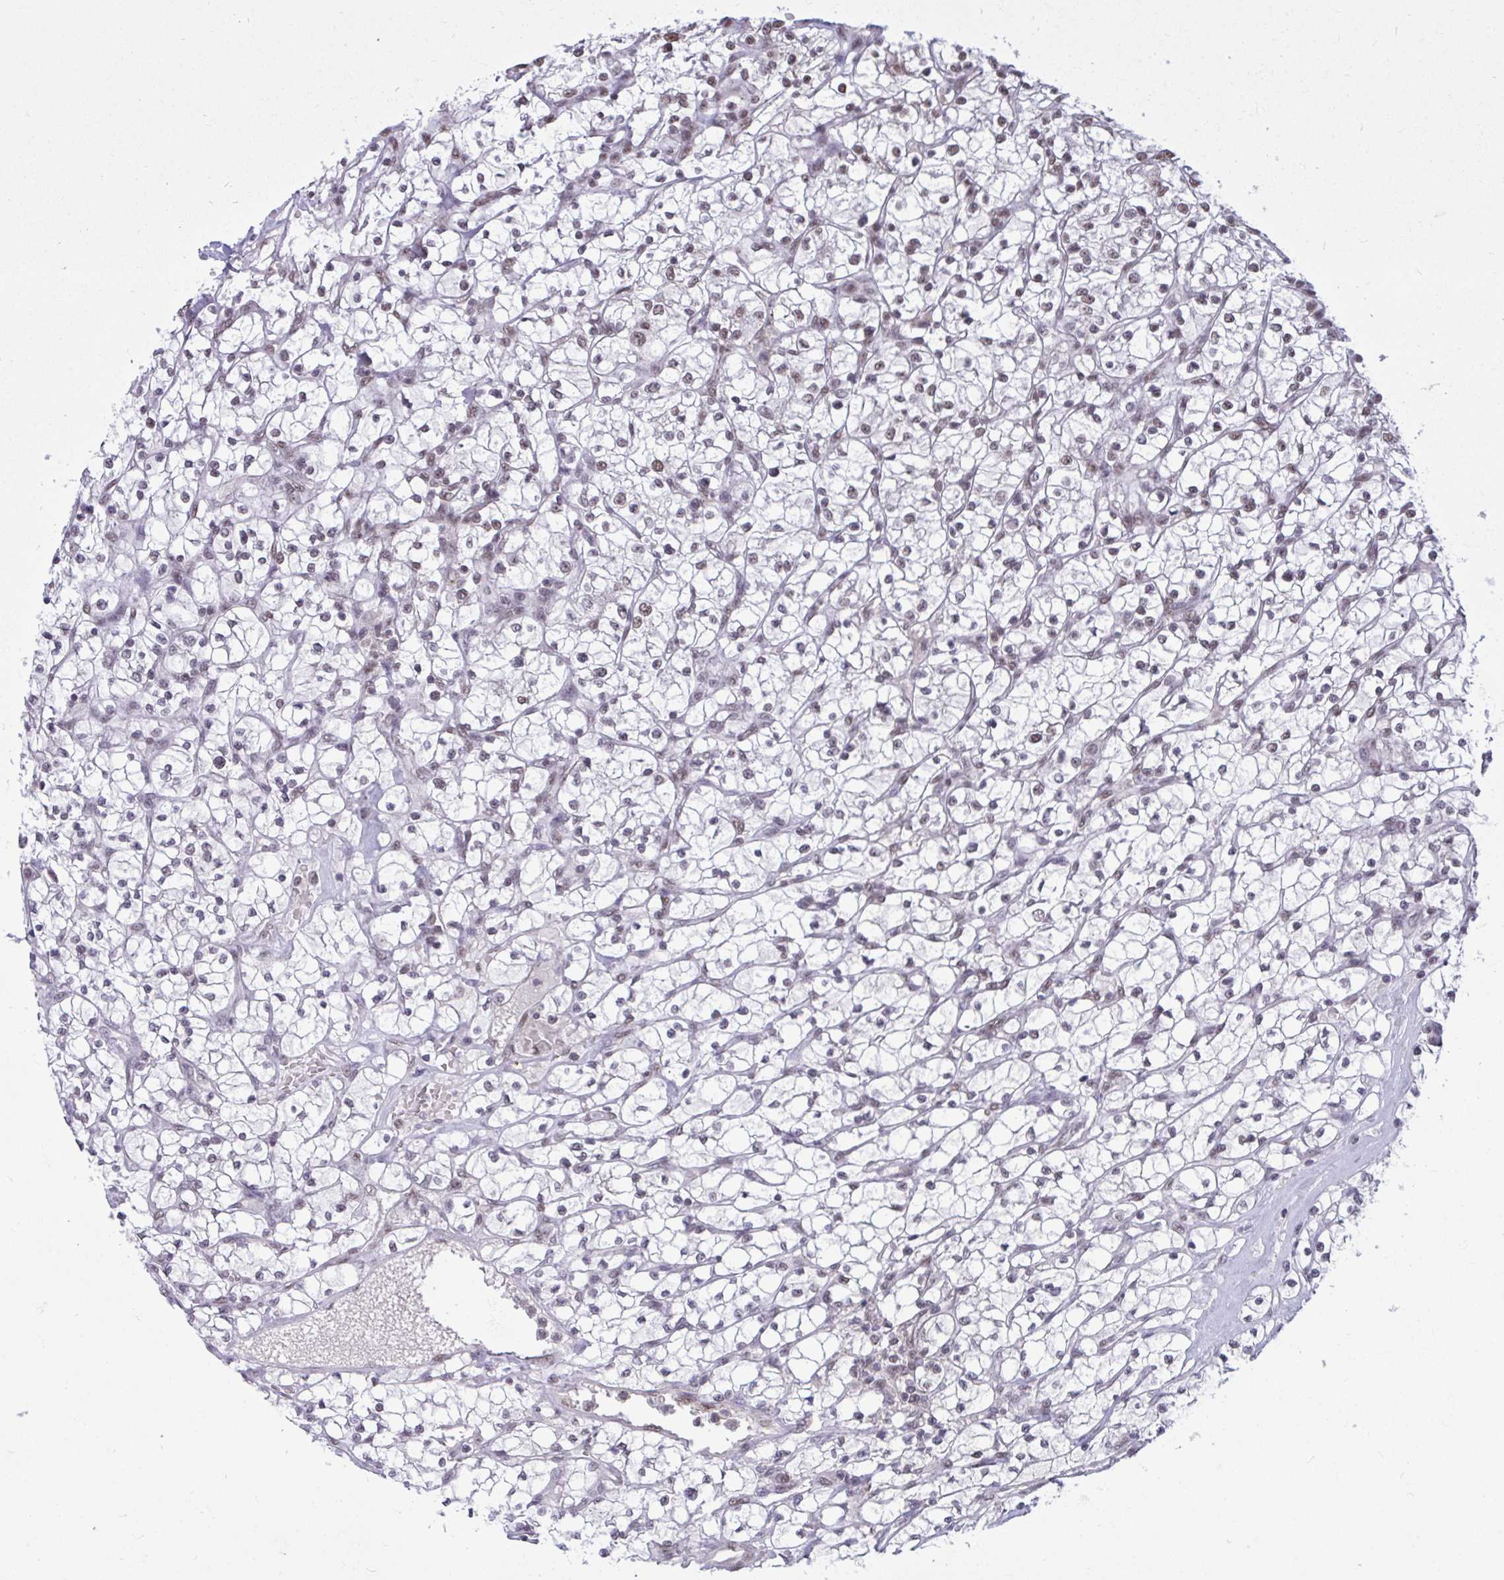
{"staining": {"intensity": "negative", "quantity": "none", "location": "none"}, "tissue": "renal cancer", "cell_type": "Tumor cells", "image_type": "cancer", "snomed": [{"axis": "morphology", "description": "Adenocarcinoma, NOS"}, {"axis": "topography", "description": "Kidney"}], "caption": "Immunohistochemistry of renal adenocarcinoma shows no expression in tumor cells.", "gene": "PUF60", "patient": {"sex": "female", "age": 64}}